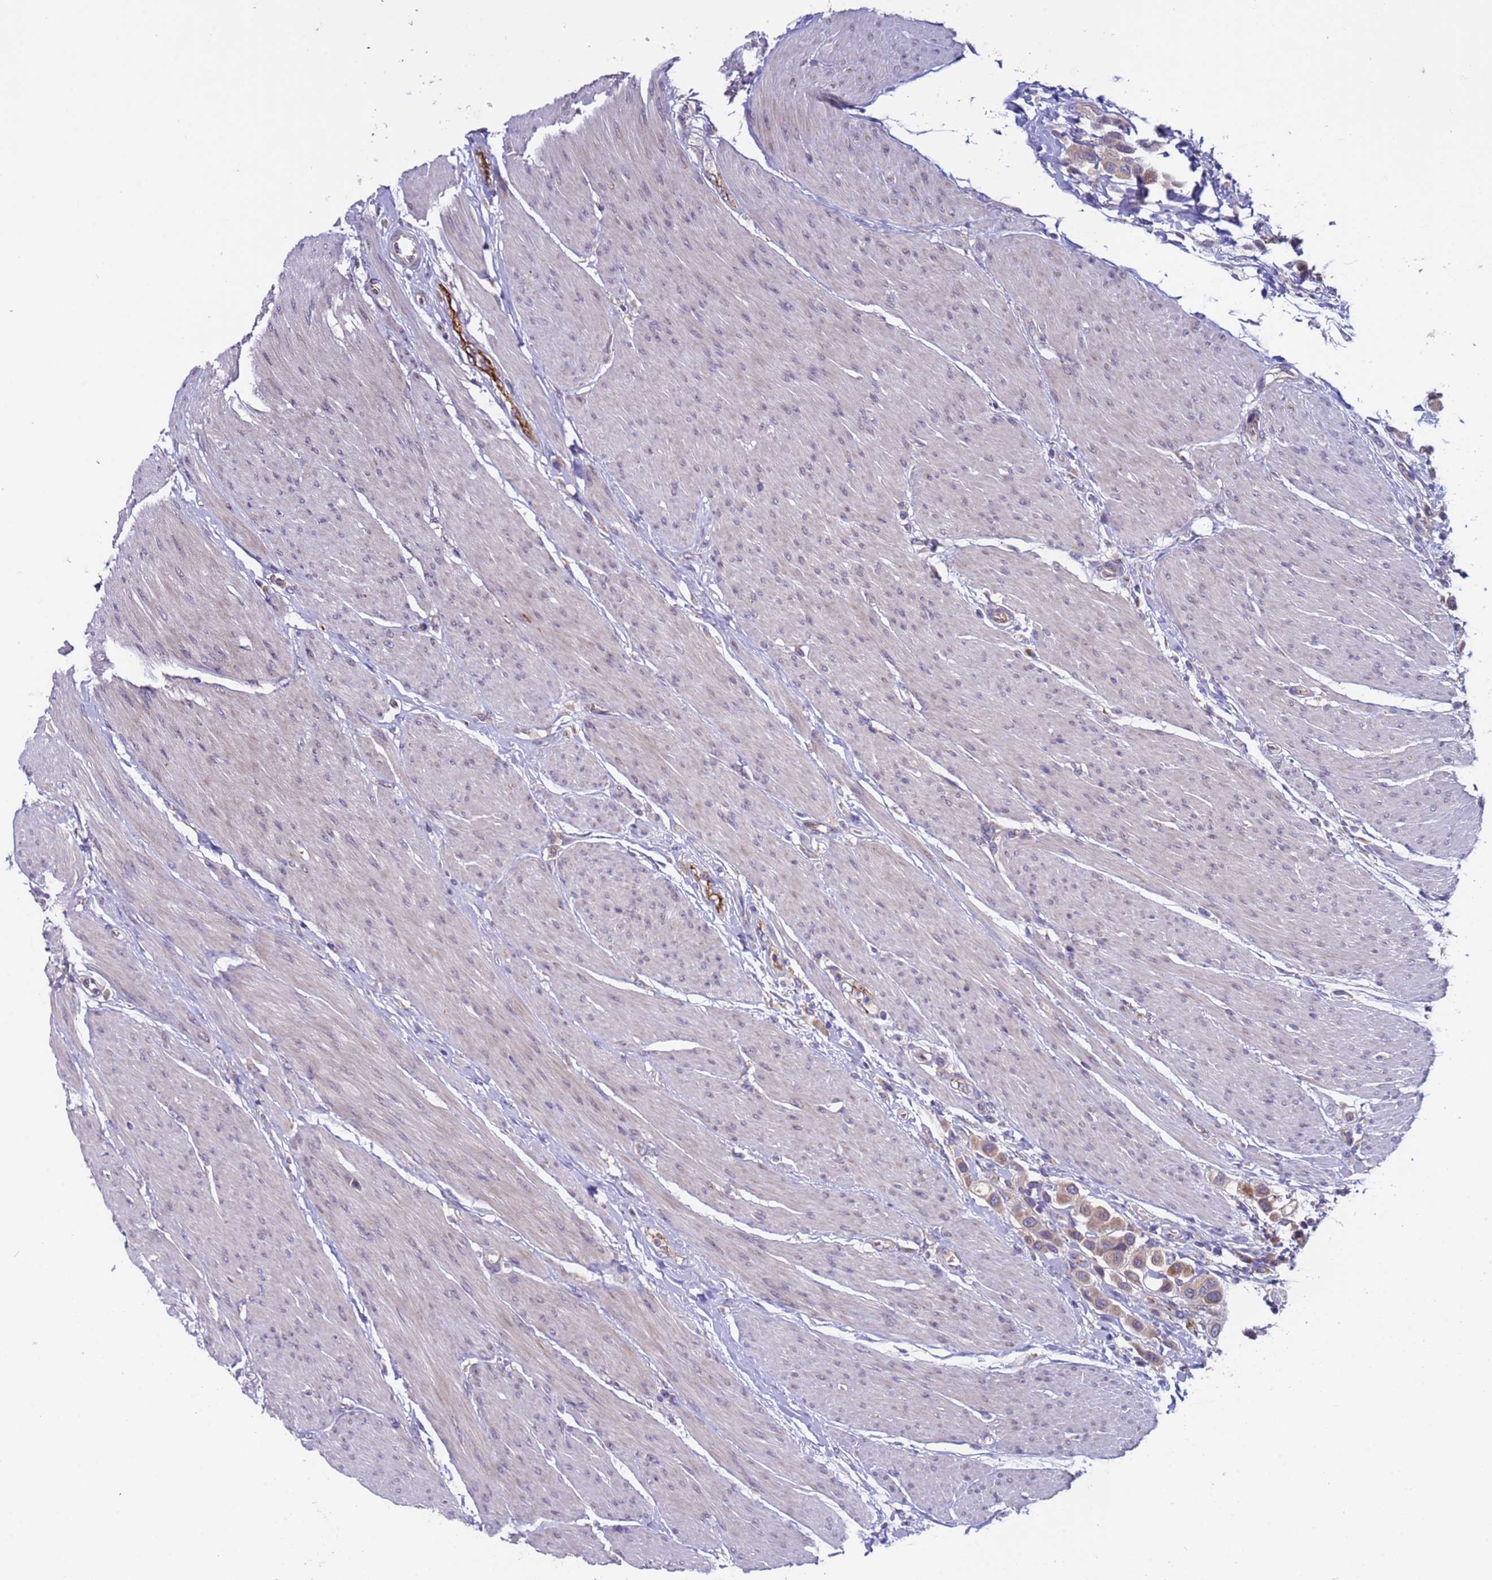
{"staining": {"intensity": "weak", "quantity": ">75%", "location": "cytoplasmic/membranous"}, "tissue": "urothelial cancer", "cell_type": "Tumor cells", "image_type": "cancer", "snomed": [{"axis": "morphology", "description": "Urothelial carcinoma, High grade"}, {"axis": "topography", "description": "Urinary bladder"}], "caption": "Immunohistochemical staining of urothelial carcinoma (high-grade) displays low levels of weak cytoplasmic/membranous protein positivity in about >75% of tumor cells.", "gene": "ZNF248", "patient": {"sex": "male", "age": 50}}